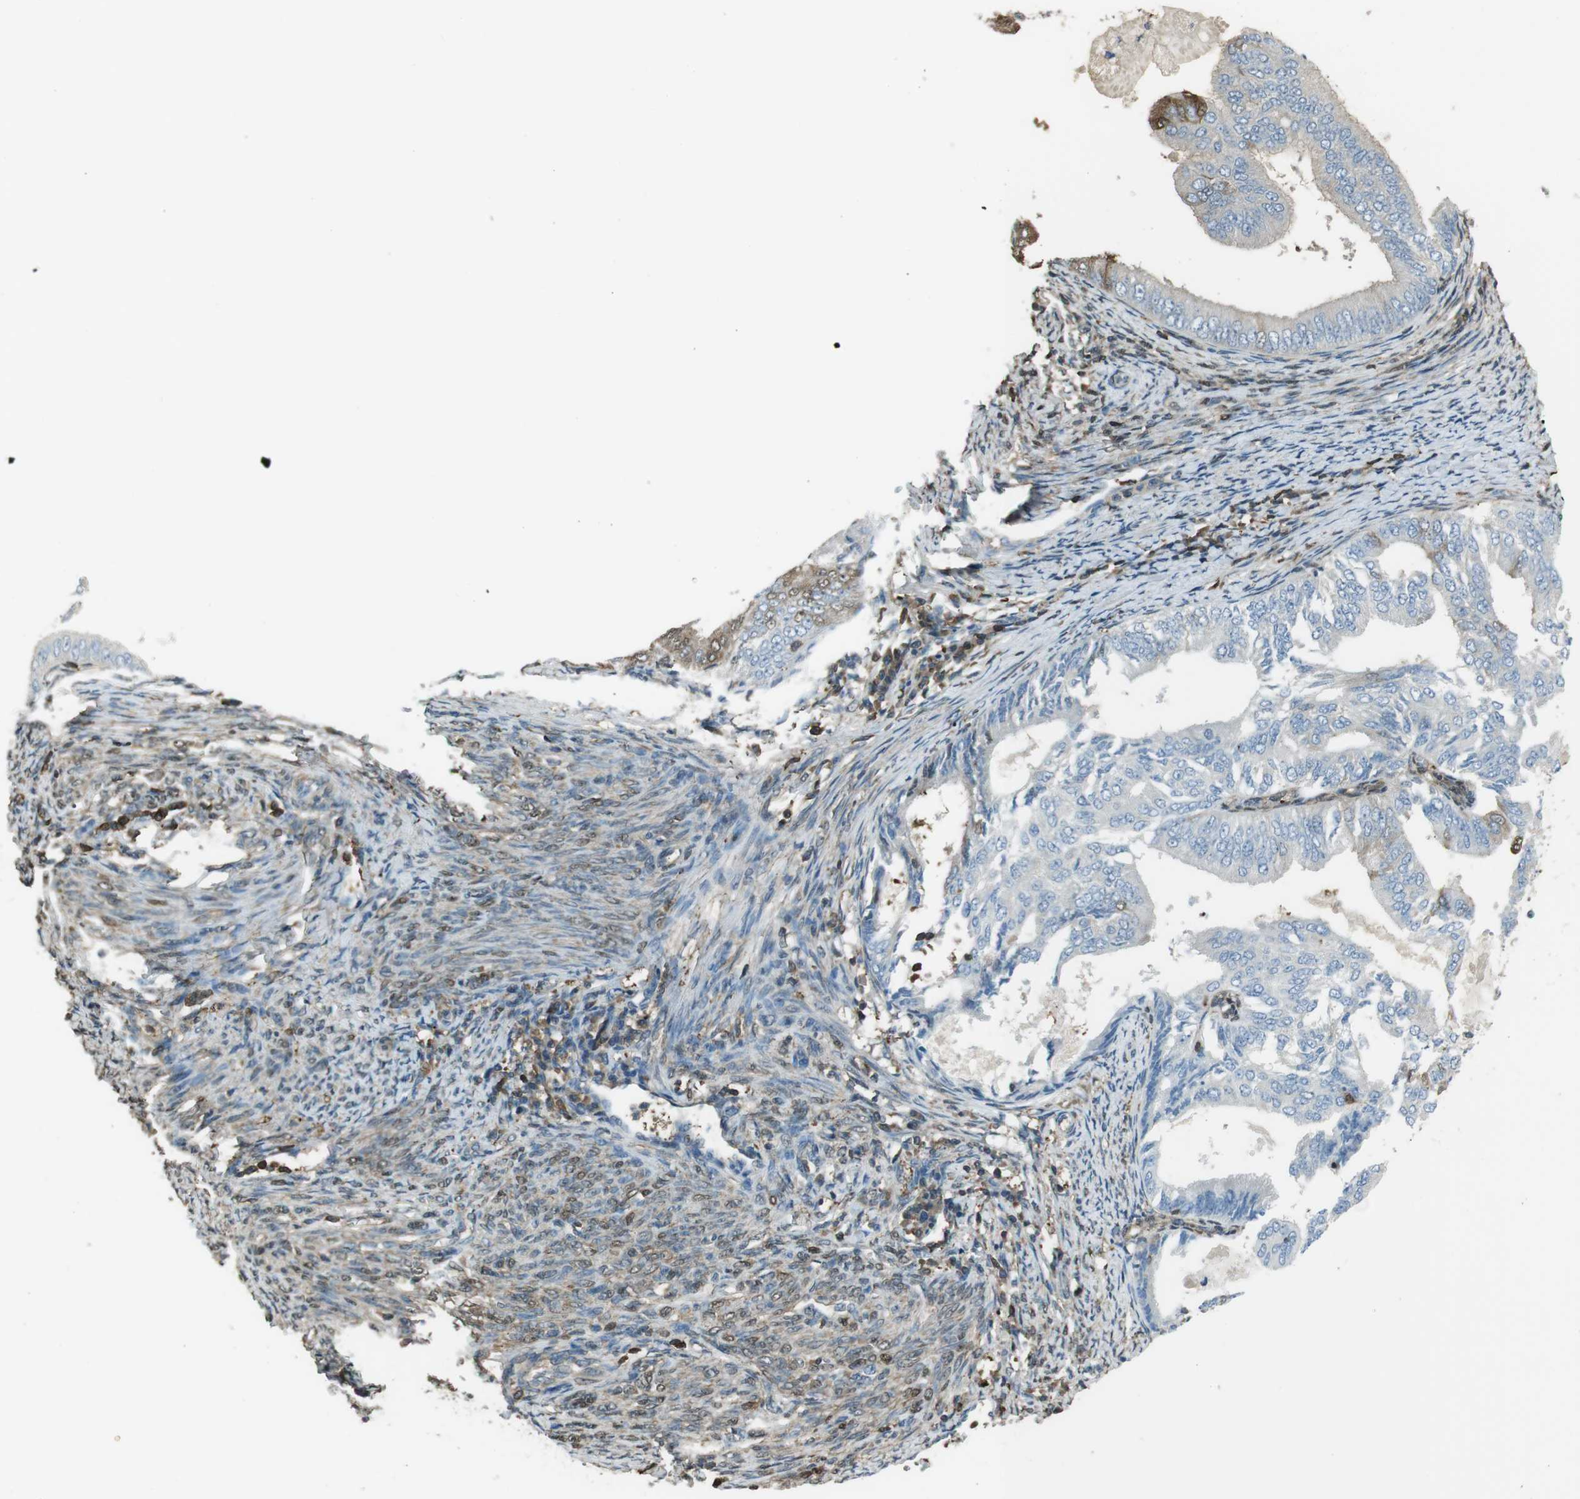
{"staining": {"intensity": "moderate", "quantity": "<25%", "location": "cytoplasmic/membranous,nuclear"}, "tissue": "endometrial cancer", "cell_type": "Tumor cells", "image_type": "cancer", "snomed": [{"axis": "morphology", "description": "Adenocarcinoma, NOS"}, {"axis": "topography", "description": "Endometrium"}], "caption": "Immunohistochemistry (IHC) (DAB) staining of human endometrial cancer exhibits moderate cytoplasmic/membranous and nuclear protein staining in about <25% of tumor cells.", "gene": "TWSG1", "patient": {"sex": "female", "age": 58}}